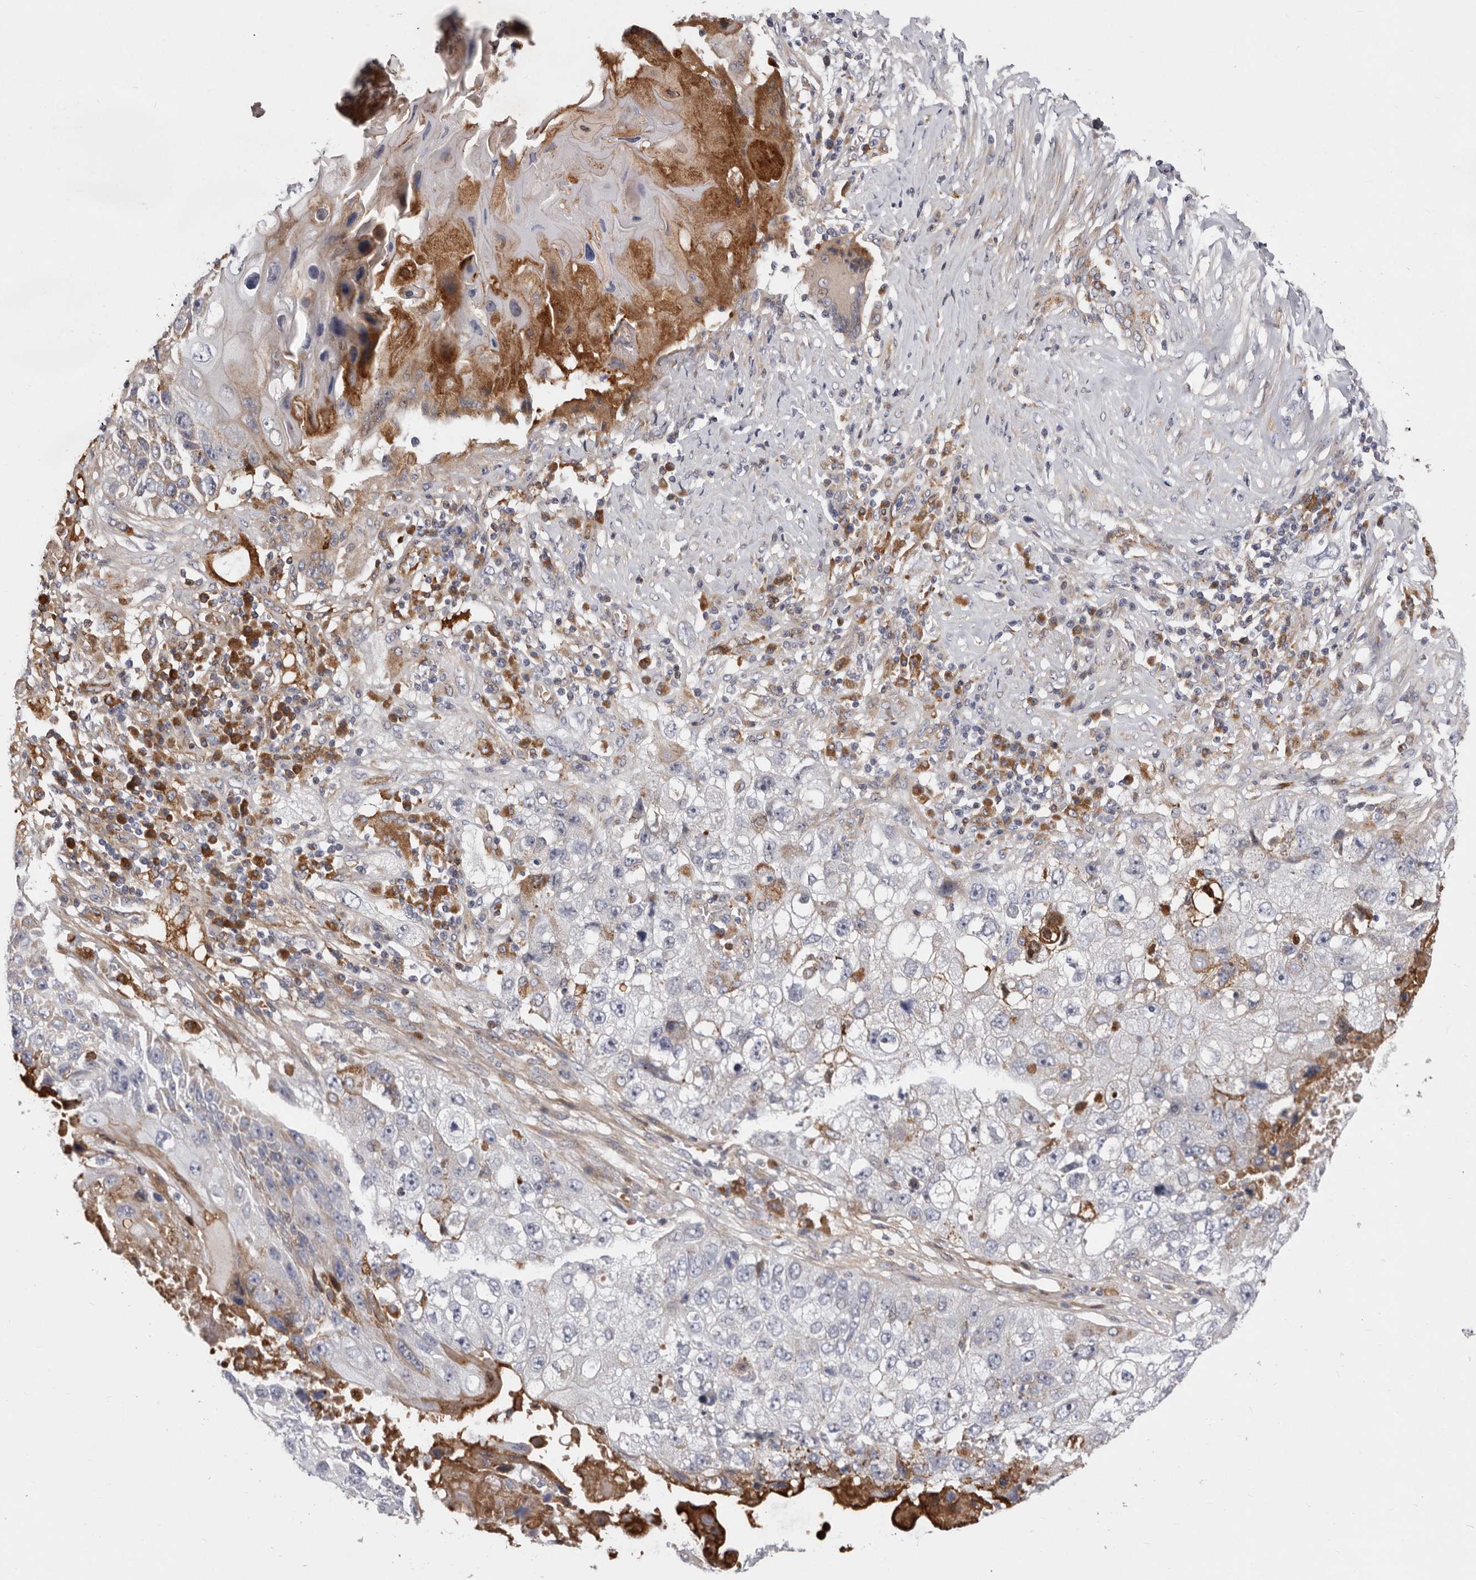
{"staining": {"intensity": "negative", "quantity": "none", "location": "none"}, "tissue": "lung cancer", "cell_type": "Tumor cells", "image_type": "cancer", "snomed": [{"axis": "morphology", "description": "Squamous cell carcinoma, NOS"}, {"axis": "topography", "description": "Lung"}], "caption": "Immunohistochemistry of lung squamous cell carcinoma shows no positivity in tumor cells. (DAB immunohistochemistry (IHC) visualized using brightfield microscopy, high magnification).", "gene": "NUBPL", "patient": {"sex": "male", "age": 61}}